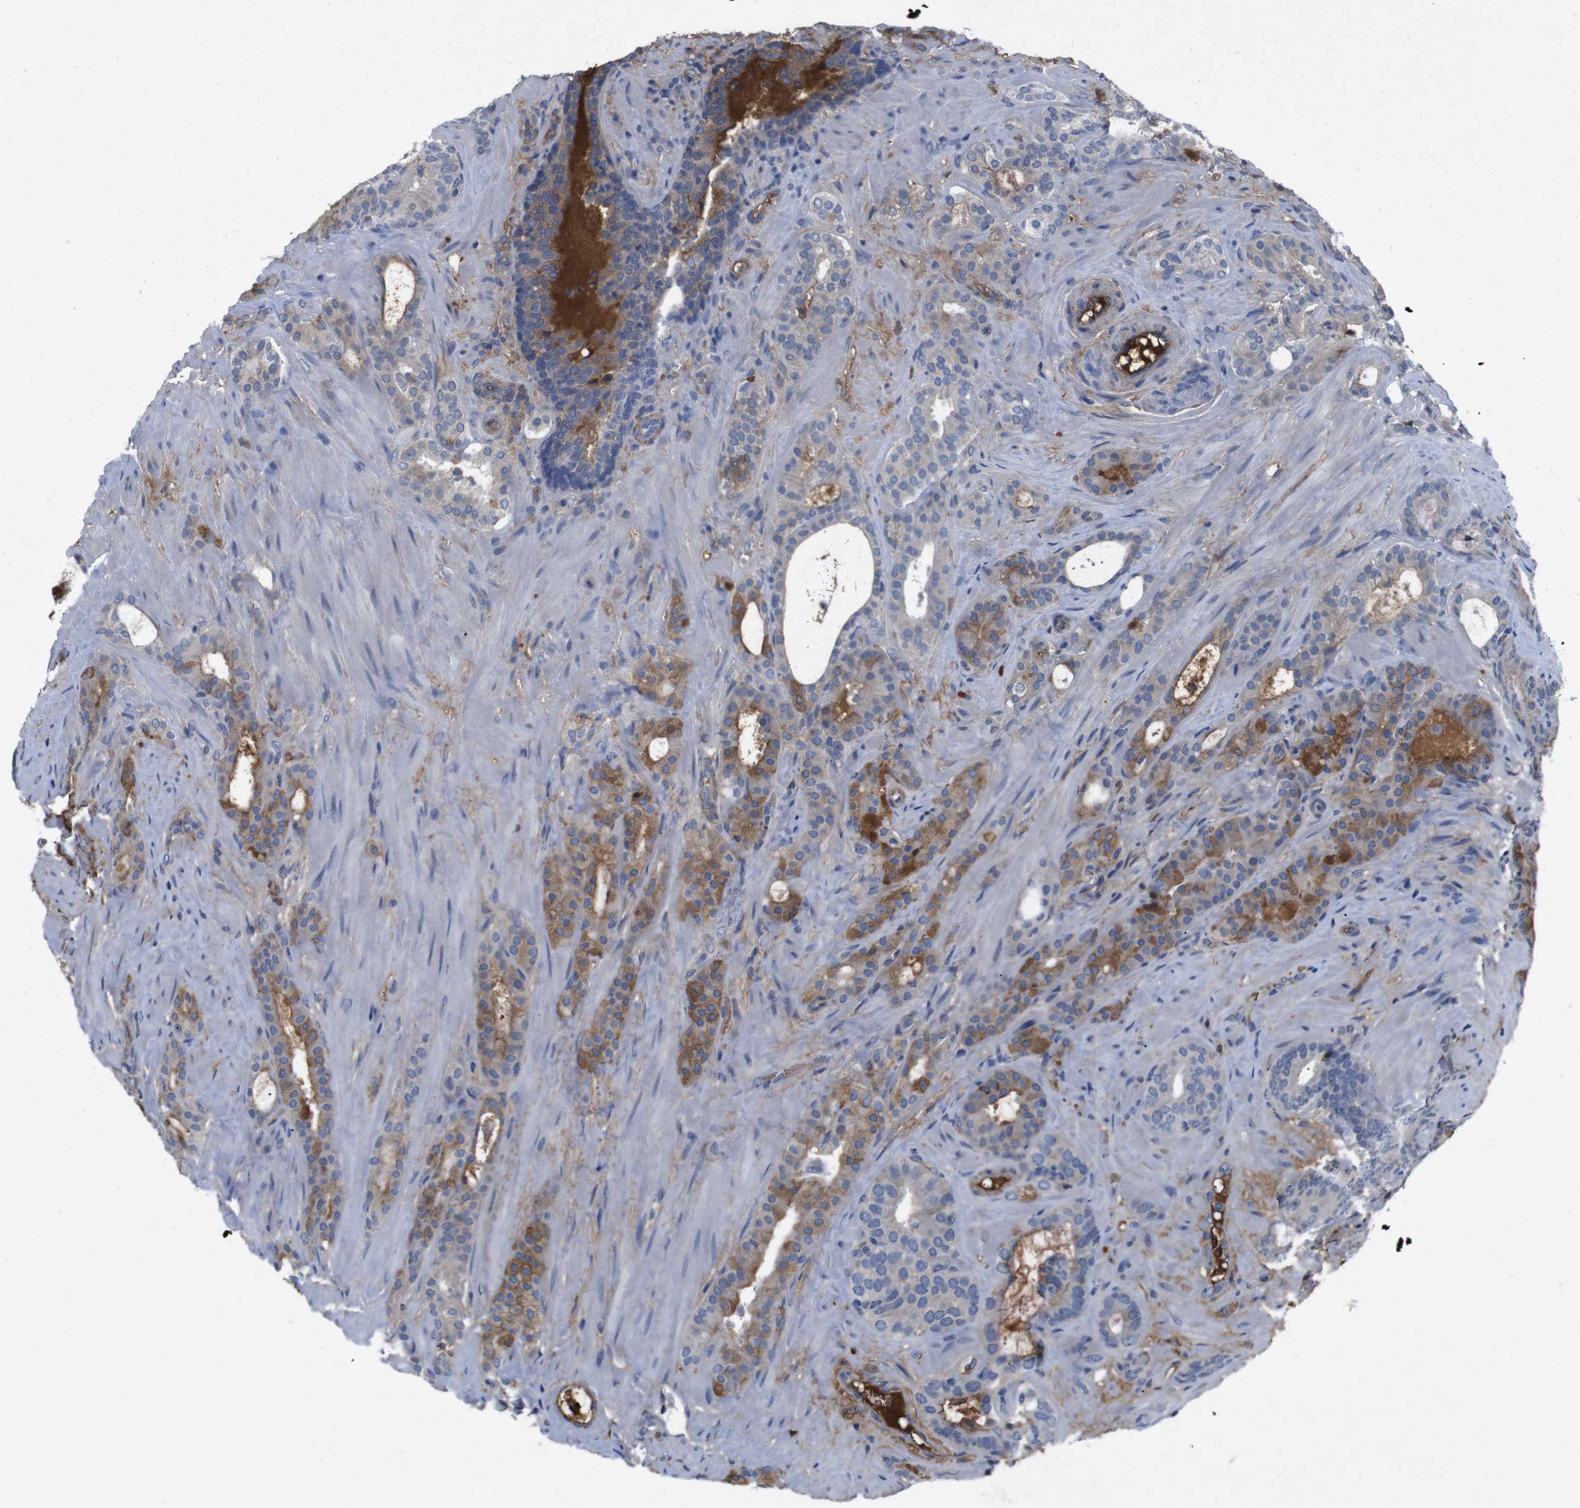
{"staining": {"intensity": "moderate", "quantity": "25%-75%", "location": "cytoplasmic/membranous"}, "tissue": "prostate cancer", "cell_type": "Tumor cells", "image_type": "cancer", "snomed": [{"axis": "morphology", "description": "Adenocarcinoma, Low grade"}, {"axis": "topography", "description": "Prostate"}], "caption": "Prostate cancer (adenocarcinoma (low-grade)) stained with a protein marker shows moderate staining in tumor cells.", "gene": "SPTB", "patient": {"sex": "male", "age": 63}}